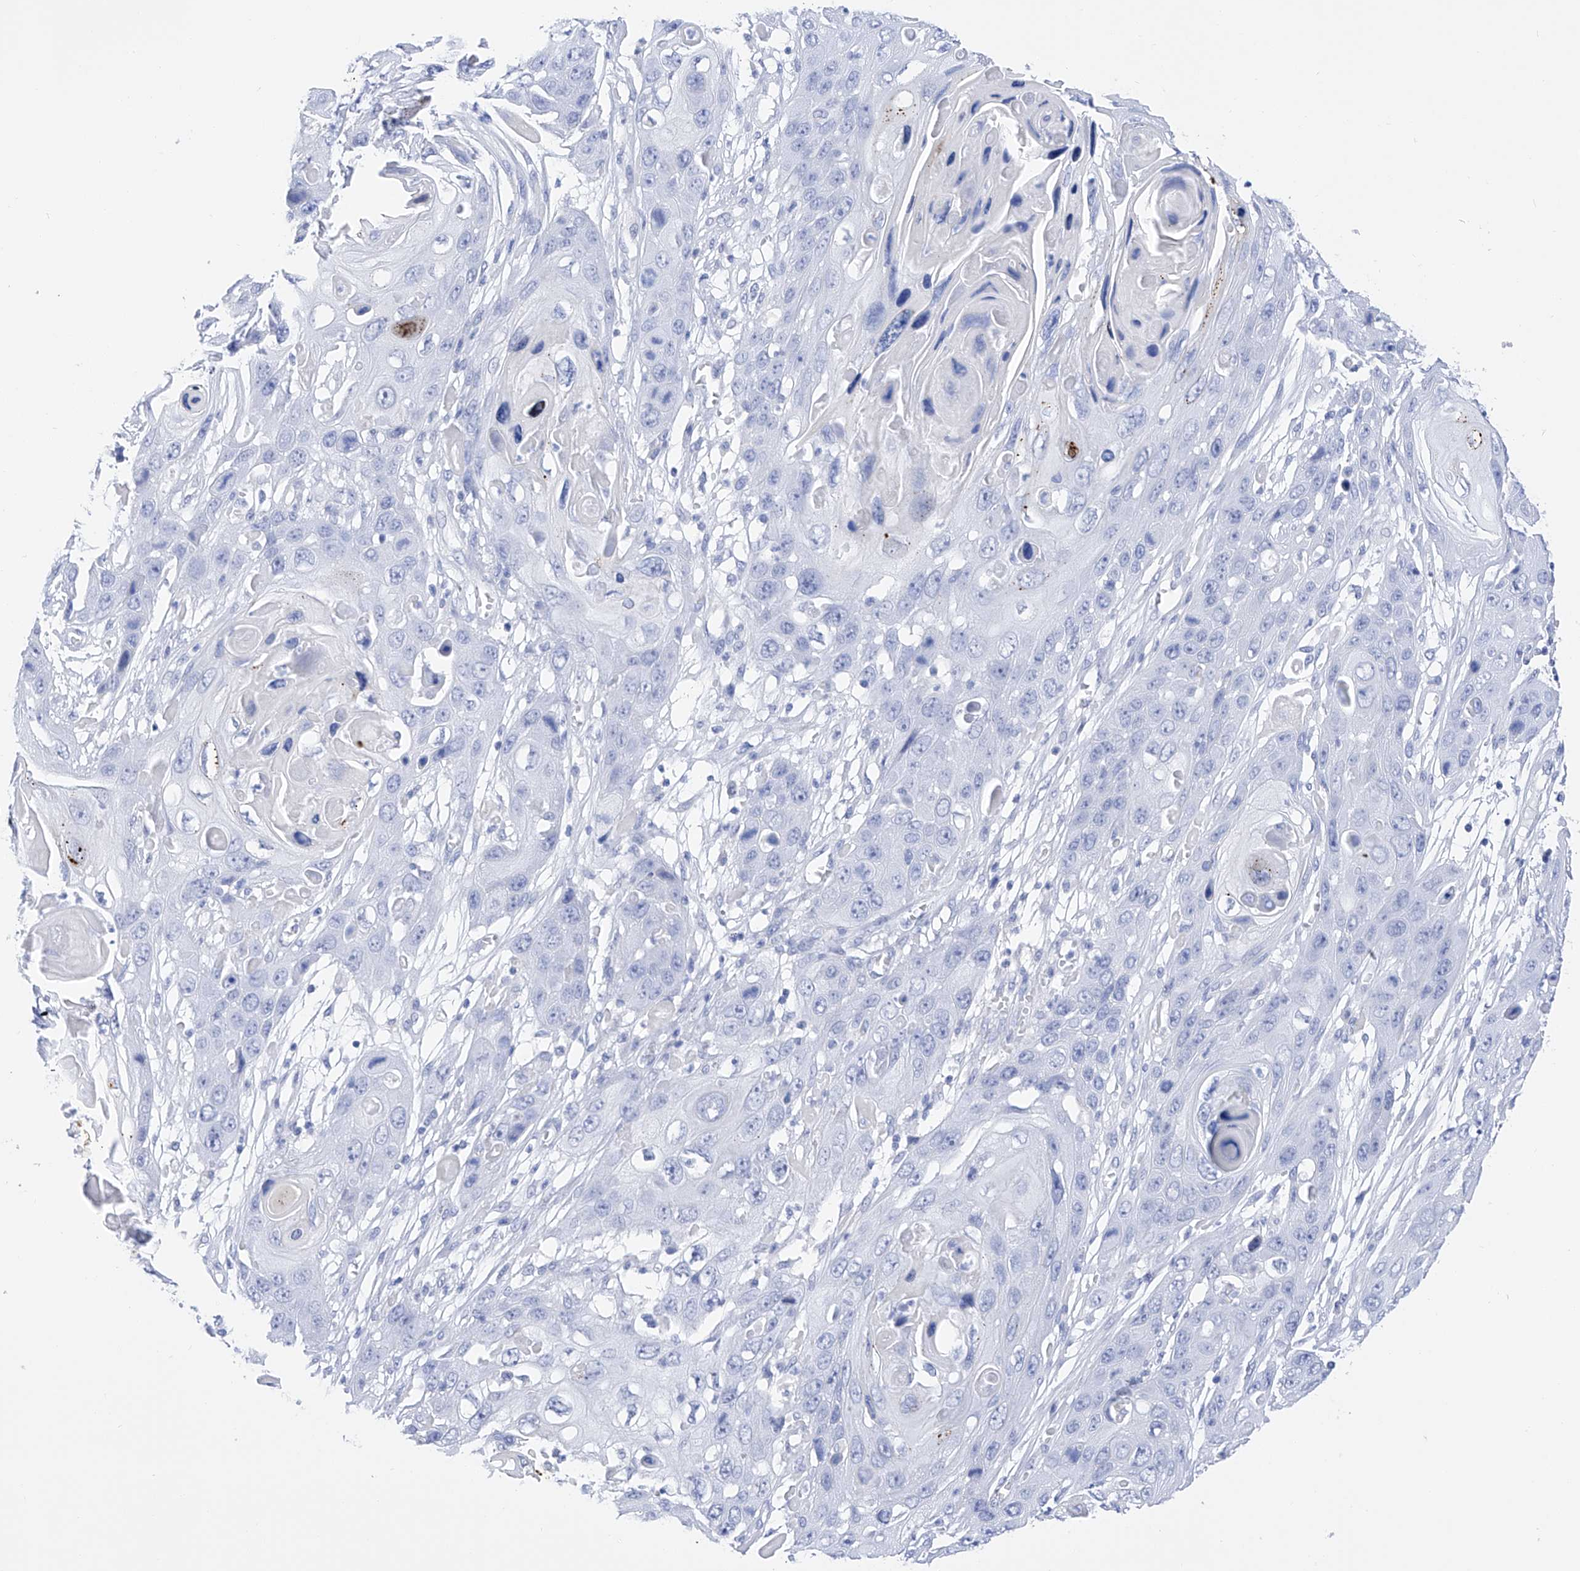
{"staining": {"intensity": "negative", "quantity": "none", "location": "none"}, "tissue": "skin cancer", "cell_type": "Tumor cells", "image_type": "cancer", "snomed": [{"axis": "morphology", "description": "Squamous cell carcinoma, NOS"}, {"axis": "topography", "description": "Skin"}], "caption": "A micrograph of skin cancer (squamous cell carcinoma) stained for a protein reveals no brown staining in tumor cells.", "gene": "FLG", "patient": {"sex": "male", "age": 55}}